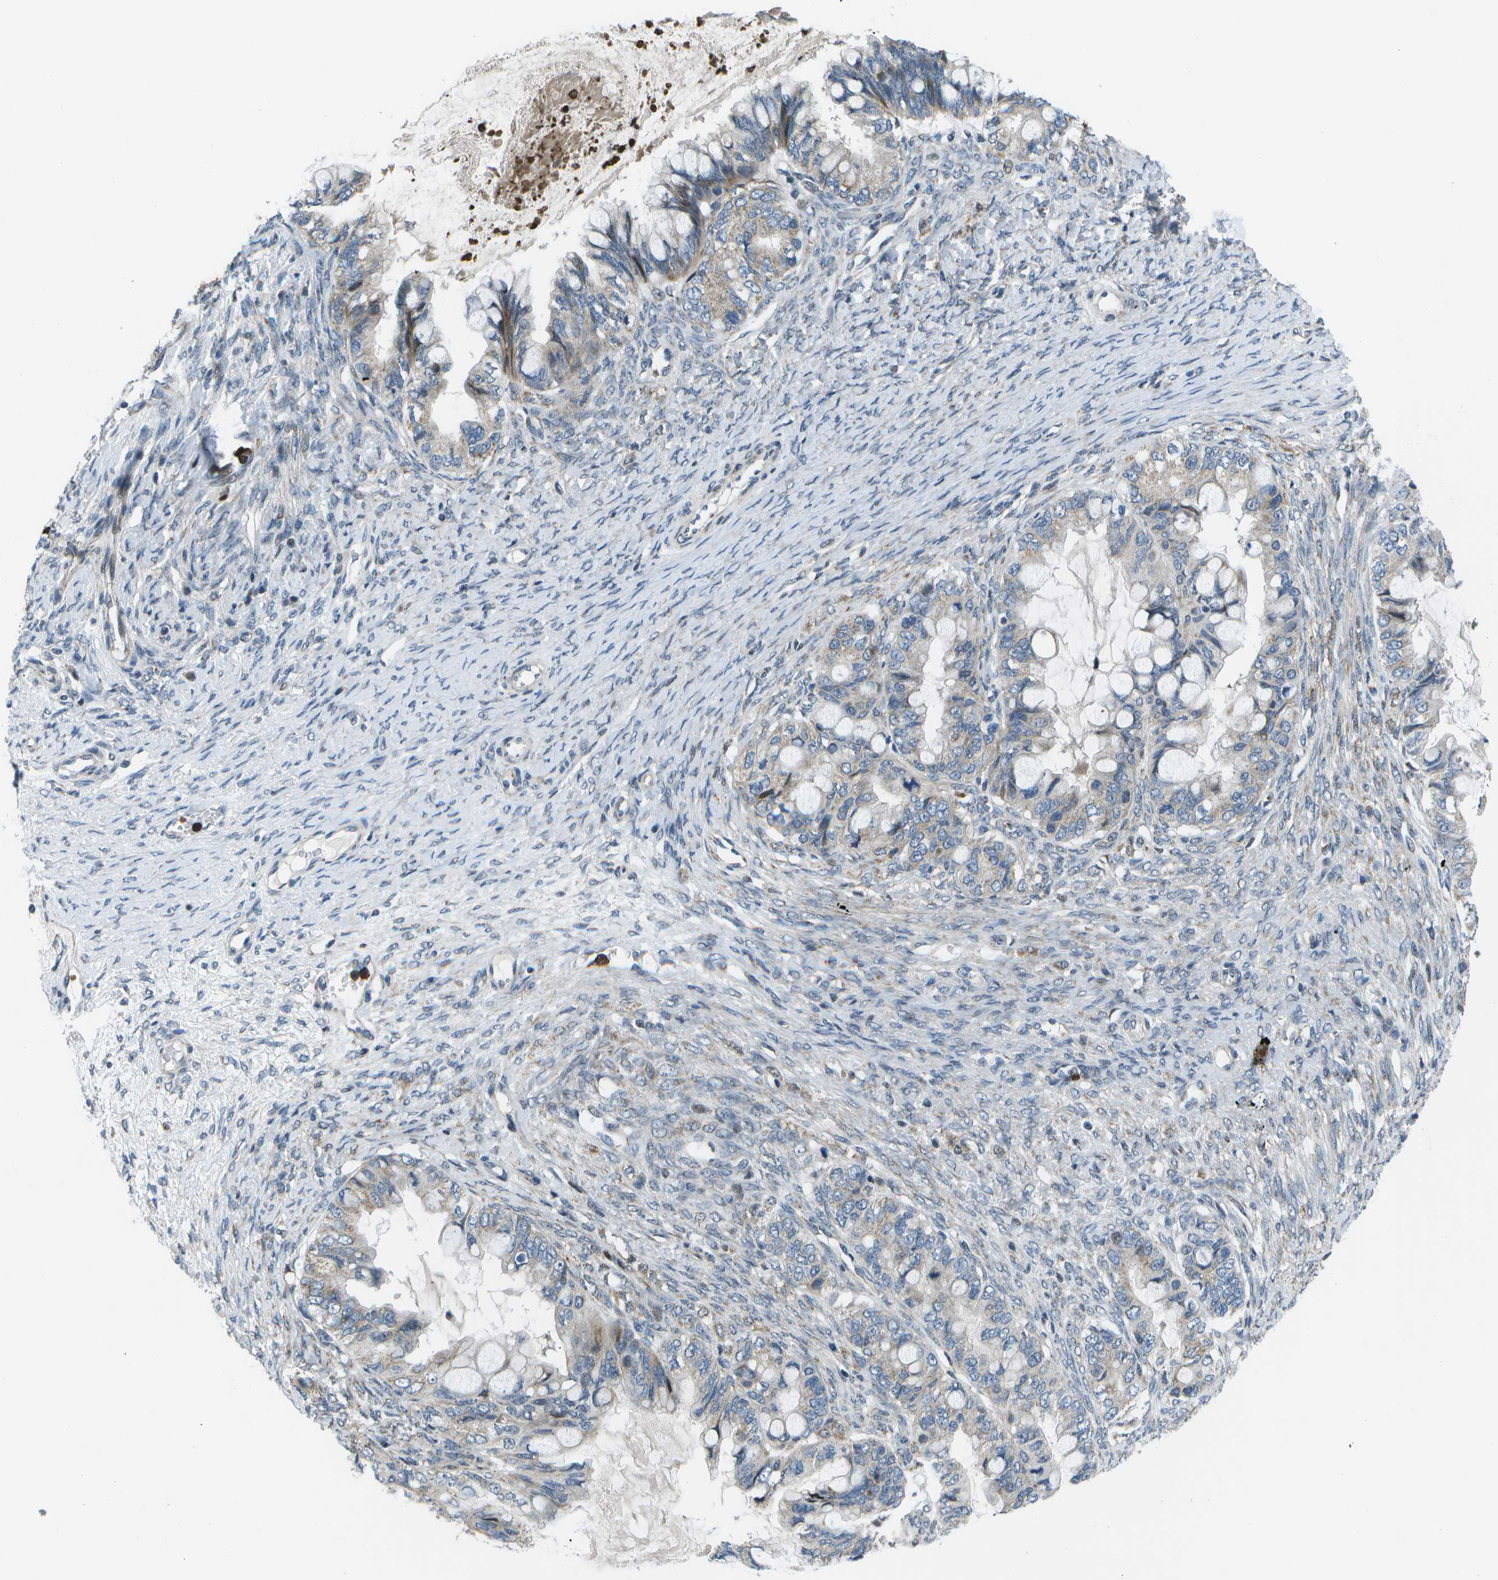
{"staining": {"intensity": "weak", "quantity": "<25%", "location": "cytoplasmic/membranous"}, "tissue": "ovarian cancer", "cell_type": "Tumor cells", "image_type": "cancer", "snomed": [{"axis": "morphology", "description": "Cystadenocarcinoma, mucinous, NOS"}, {"axis": "topography", "description": "Ovary"}], "caption": "The photomicrograph reveals no staining of tumor cells in ovarian cancer (mucinous cystadenocarcinoma).", "gene": "GALNT15", "patient": {"sex": "female", "age": 80}}